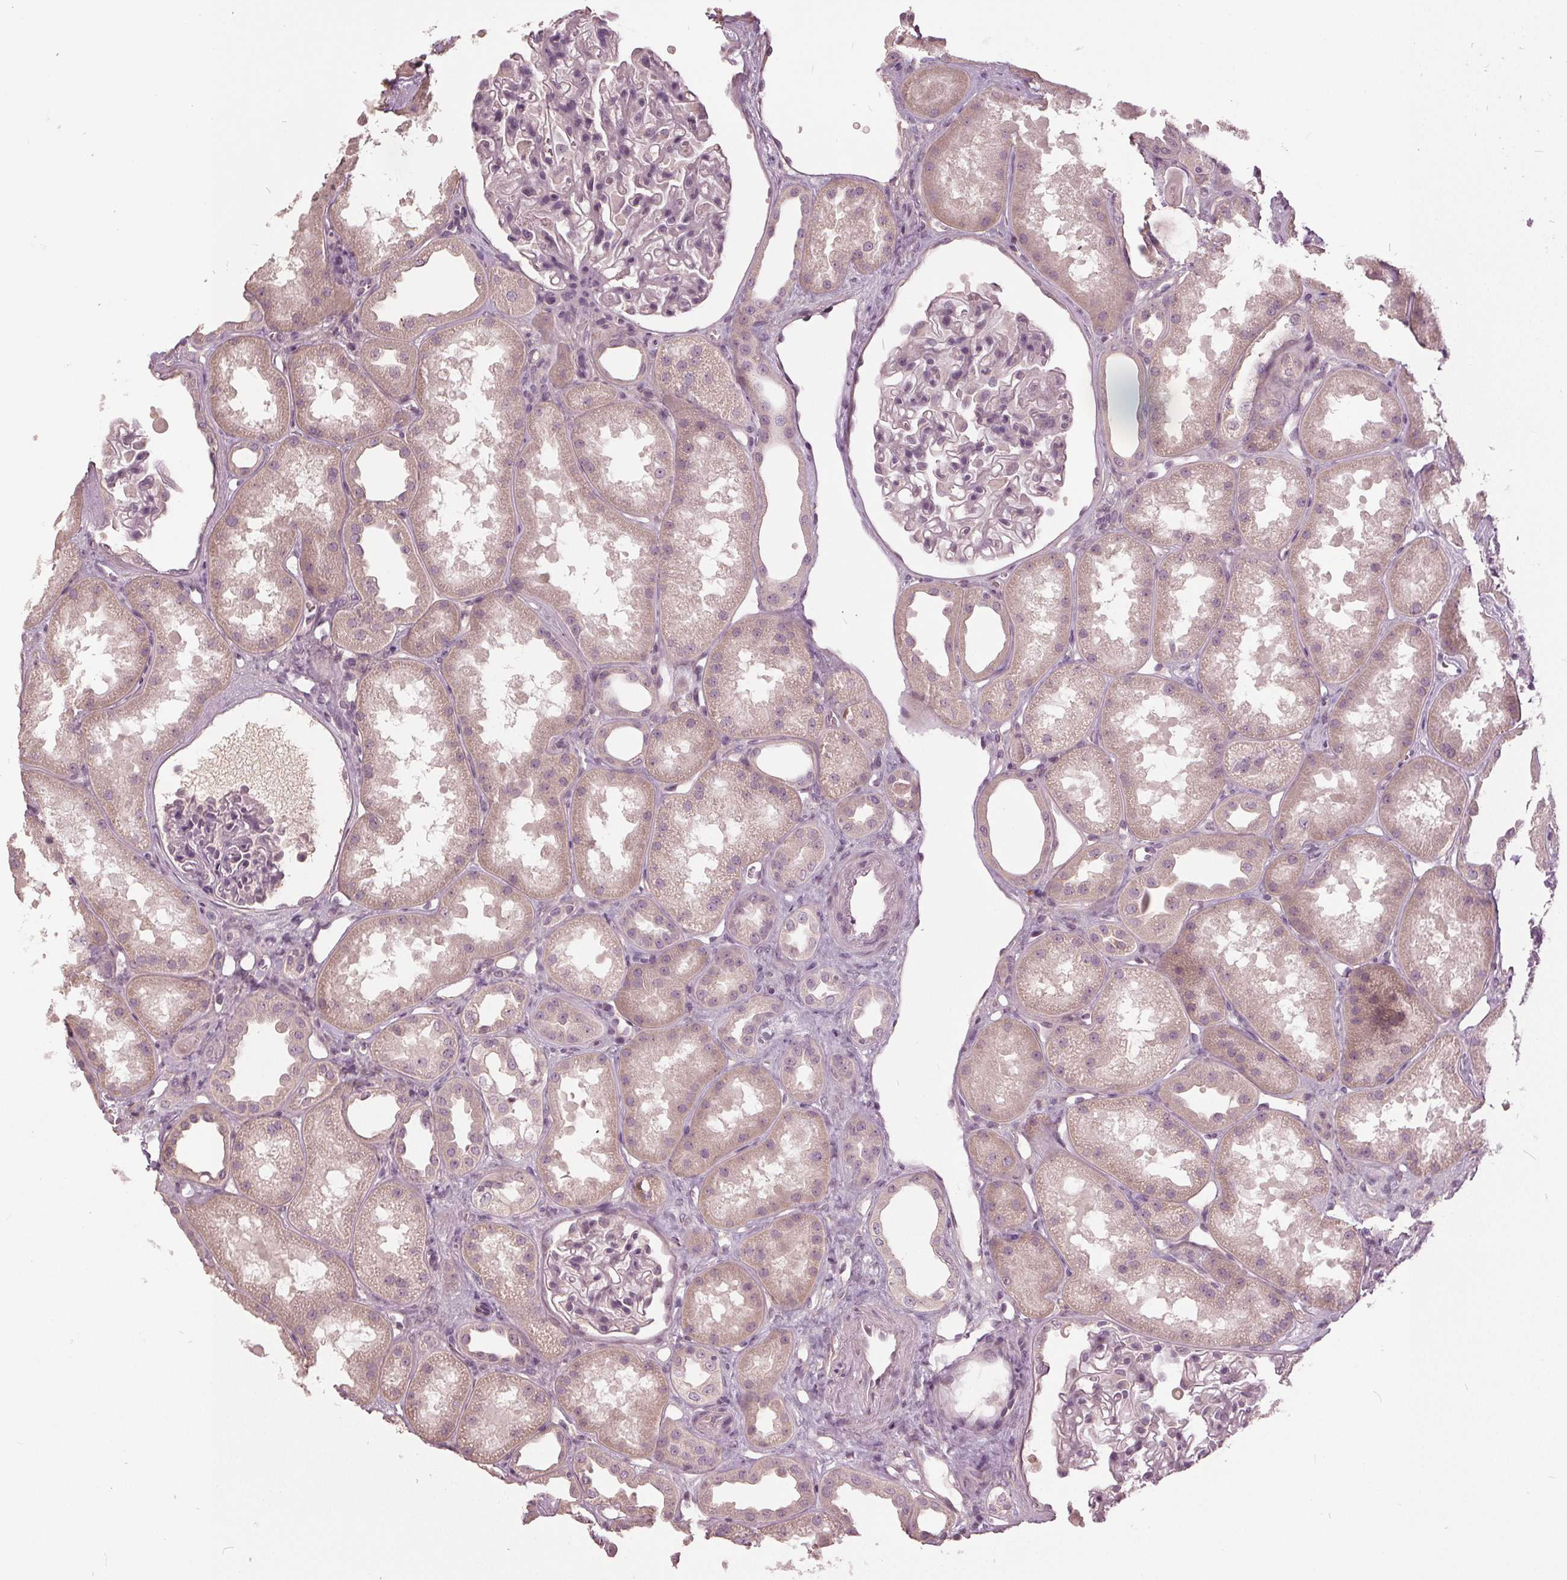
{"staining": {"intensity": "negative", "quantity": "none", "location": "none"}, "tissue": "kidney", "cell_type": "Cells in glomeruli", "image_type": "normal", "snomed": [{"axis": "morphology", "description": "Normal tissue, NOS"}, {"axis": "topography", "description": "Kidney"}], "caption": "IHC of normal human kidney reveals no positivity in cells in glomeruli.", "gene": "KLK13", "patient": {"sex": "male", "age": 61}}